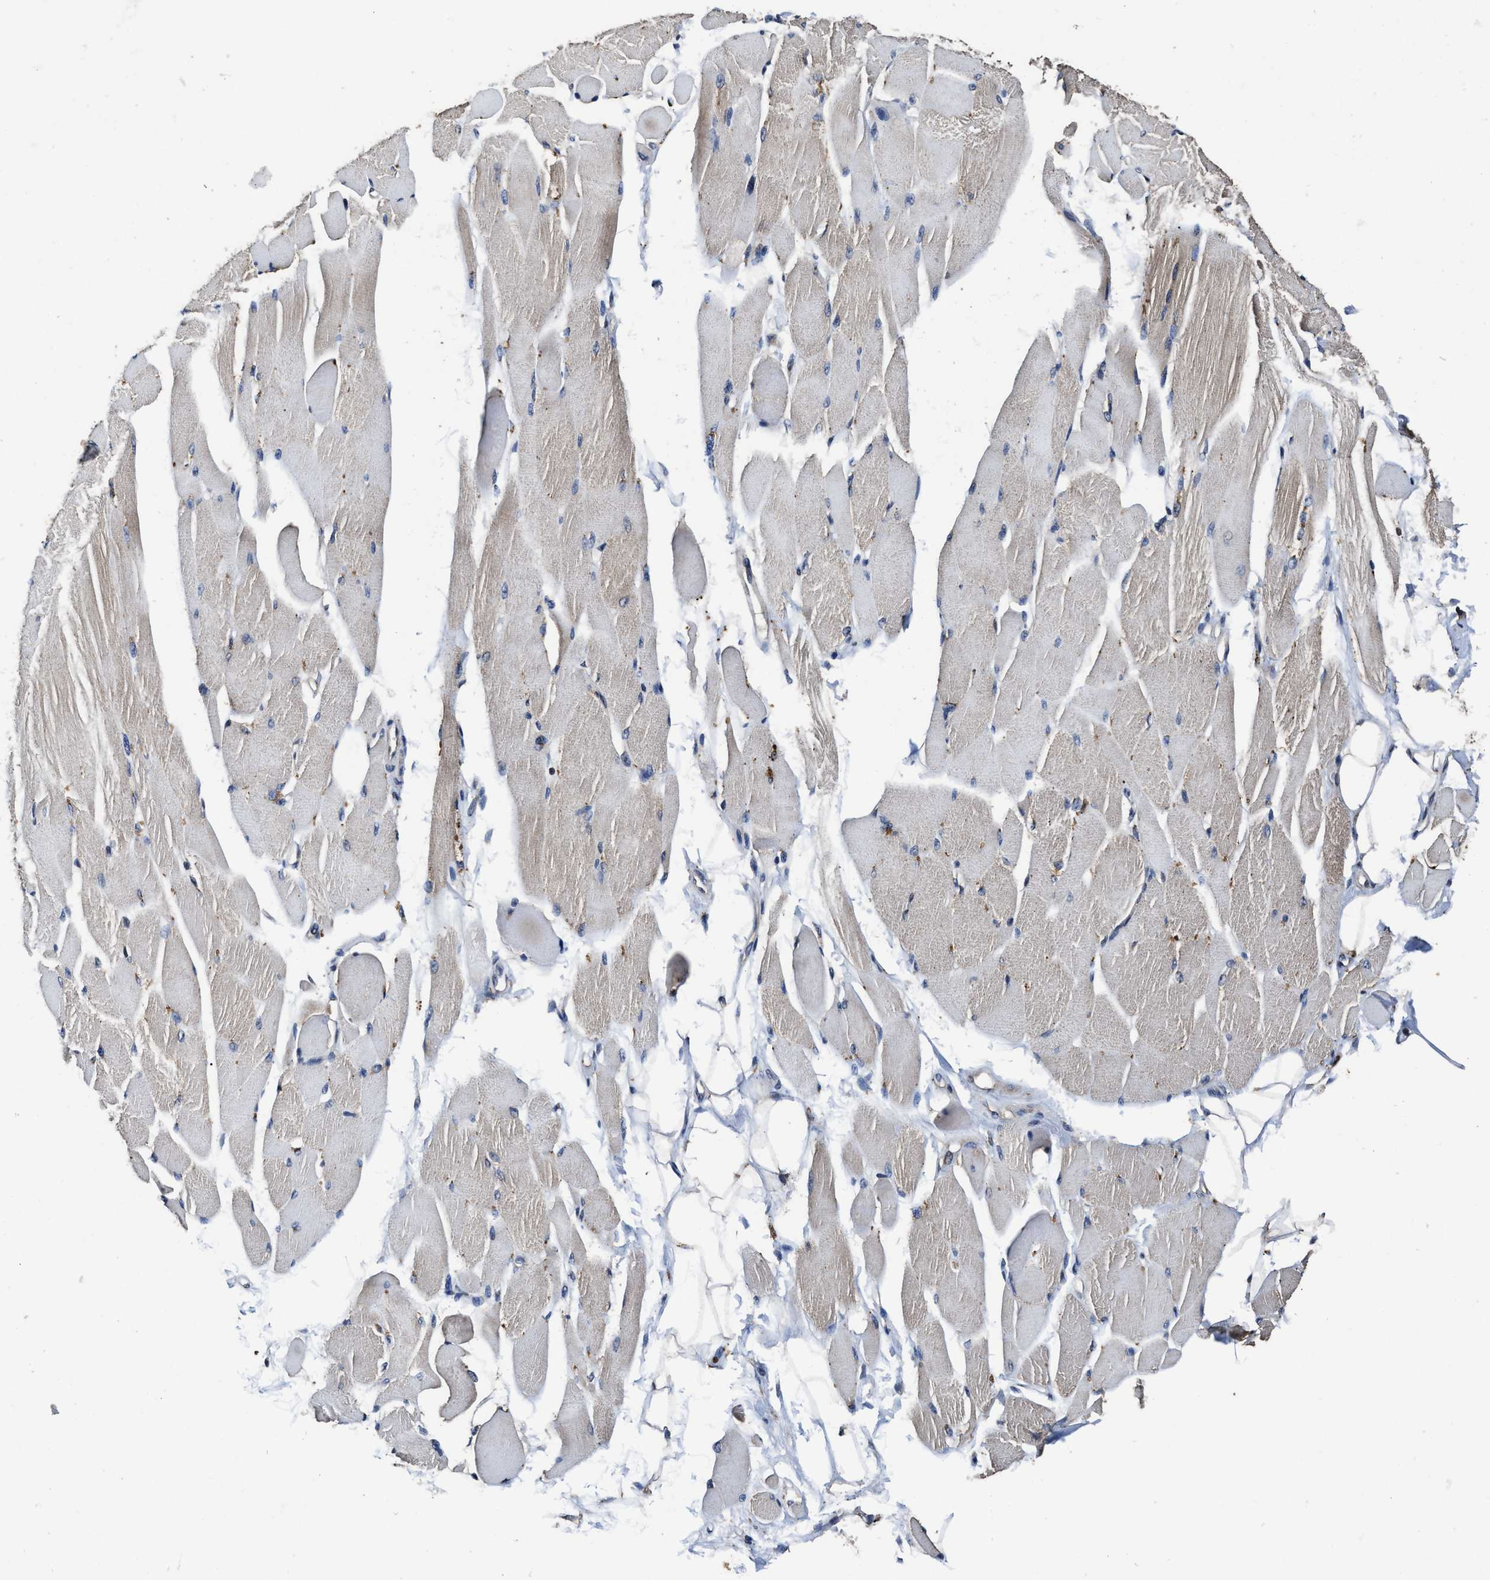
{"staining": {"intensity": "moderate", "quantity": "25%-75%", "location": "cytoplasmic/membranous"}, "tissue": "skeletal muscle", "cell_type": "Myocytes", "image_type": "normal", "snomed": [{"axis": "morphology", "description": "Normal tissue, NOS"}, {"axis": "topography", "description": "Skeletal muscle"}, {"axis": "topography", "description": "Peripheral nerve tissue"}], "caption": "Myocytes exhibit medium levels of moderate cytoplasmic/membranous positivity in about 25%-75% of cells in benign skeletal muscle.", "gene": "EBAG9", "patient": {"sex": "female", "age": 84}}